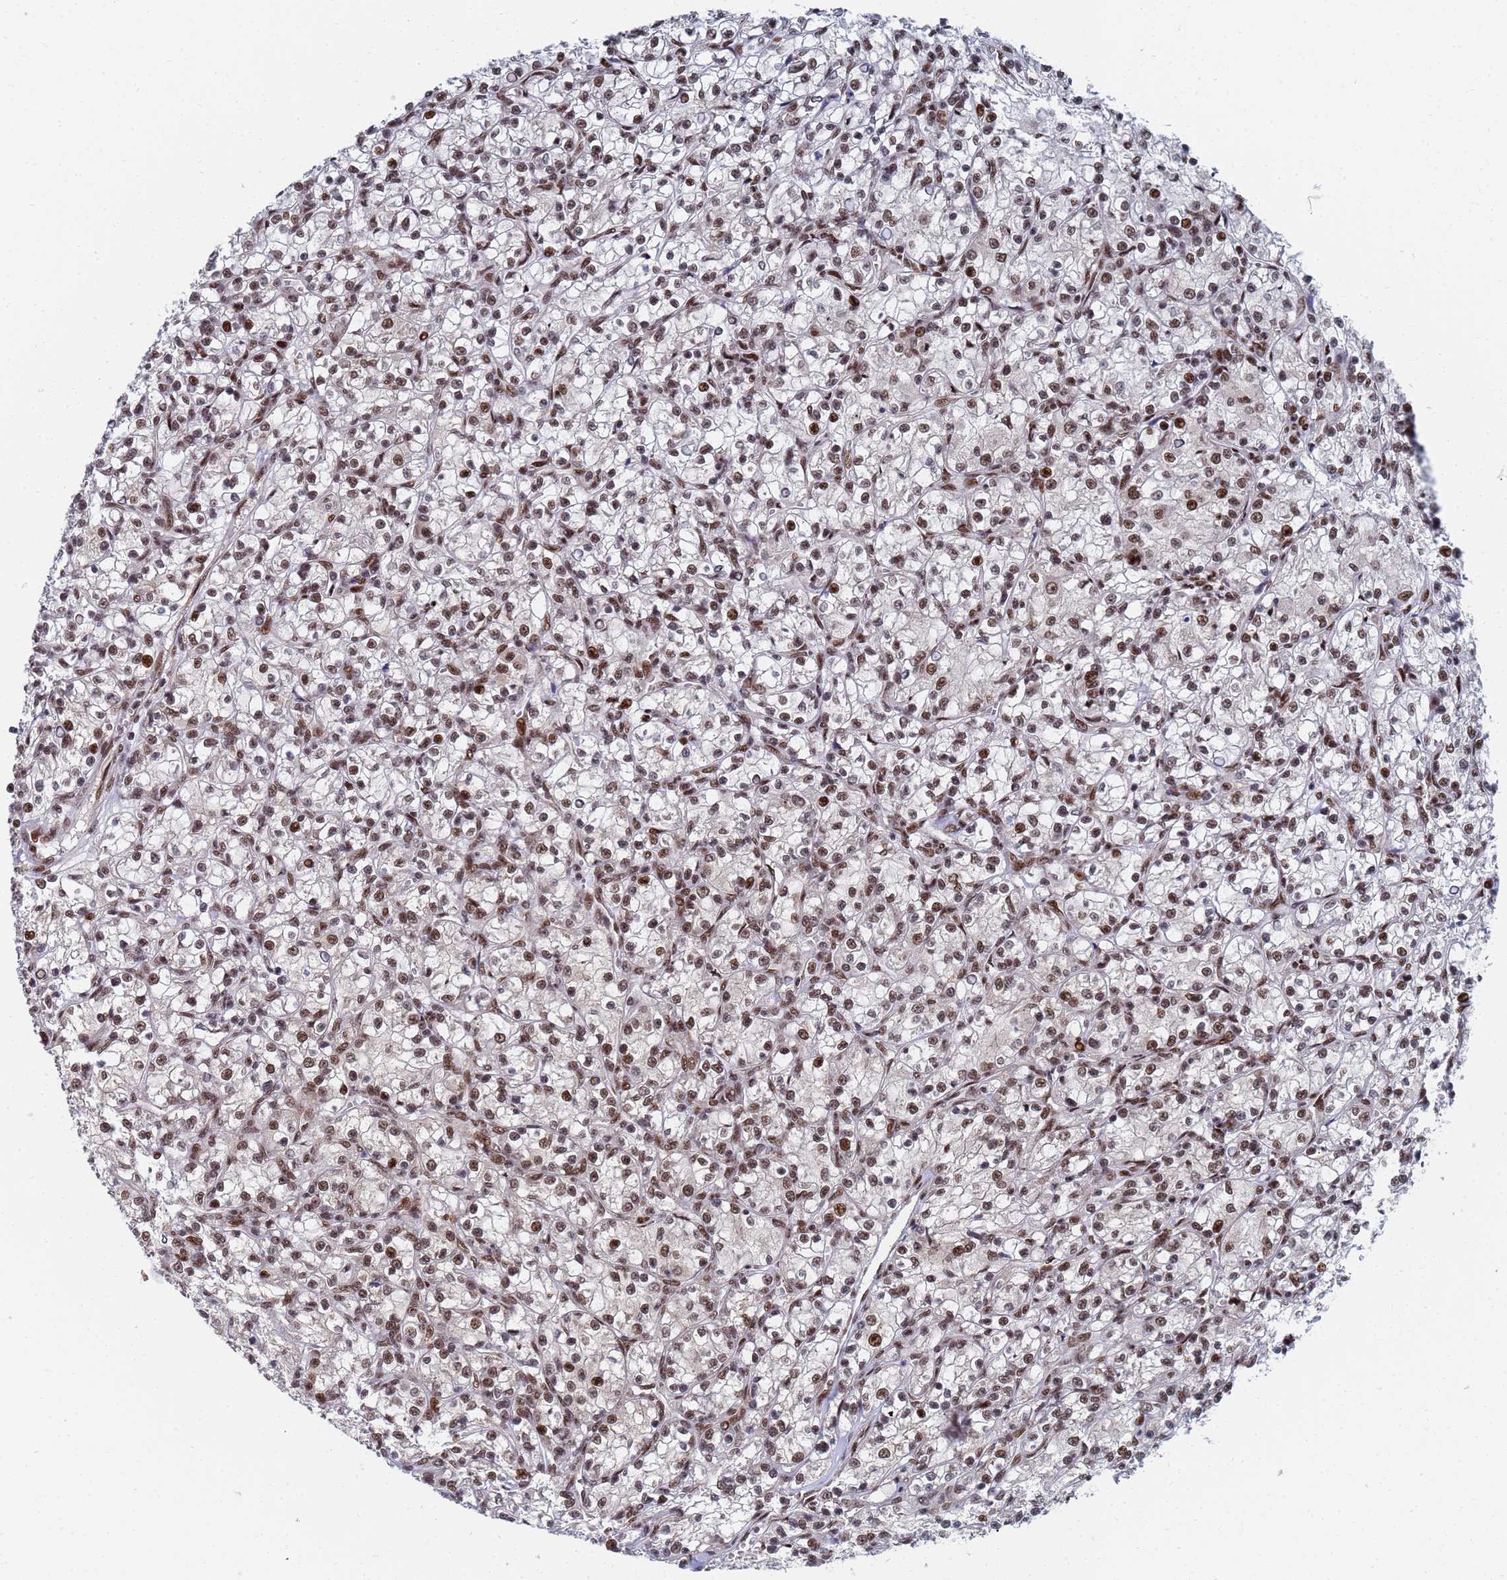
{"staining": {"intensity": "moderate", "quantity": ">75%", "location": "nuclear"}, "tissue": "renal cancer", "cell_type": "Tumor cells", "image_type": "cancer", "snomed": [{"axis": "morphology", "description": "Adenocarcinoma, NOS"}, {"axis": "topography", "description": "Kidney"}], "caption": "Renal adenocarcinoma stained with a brown dye shows moderate nuclear positive positivity in about >75% of tumor cells.", "gene": "AP5Z1", "patient": {"sex": "female", "age": 59}}